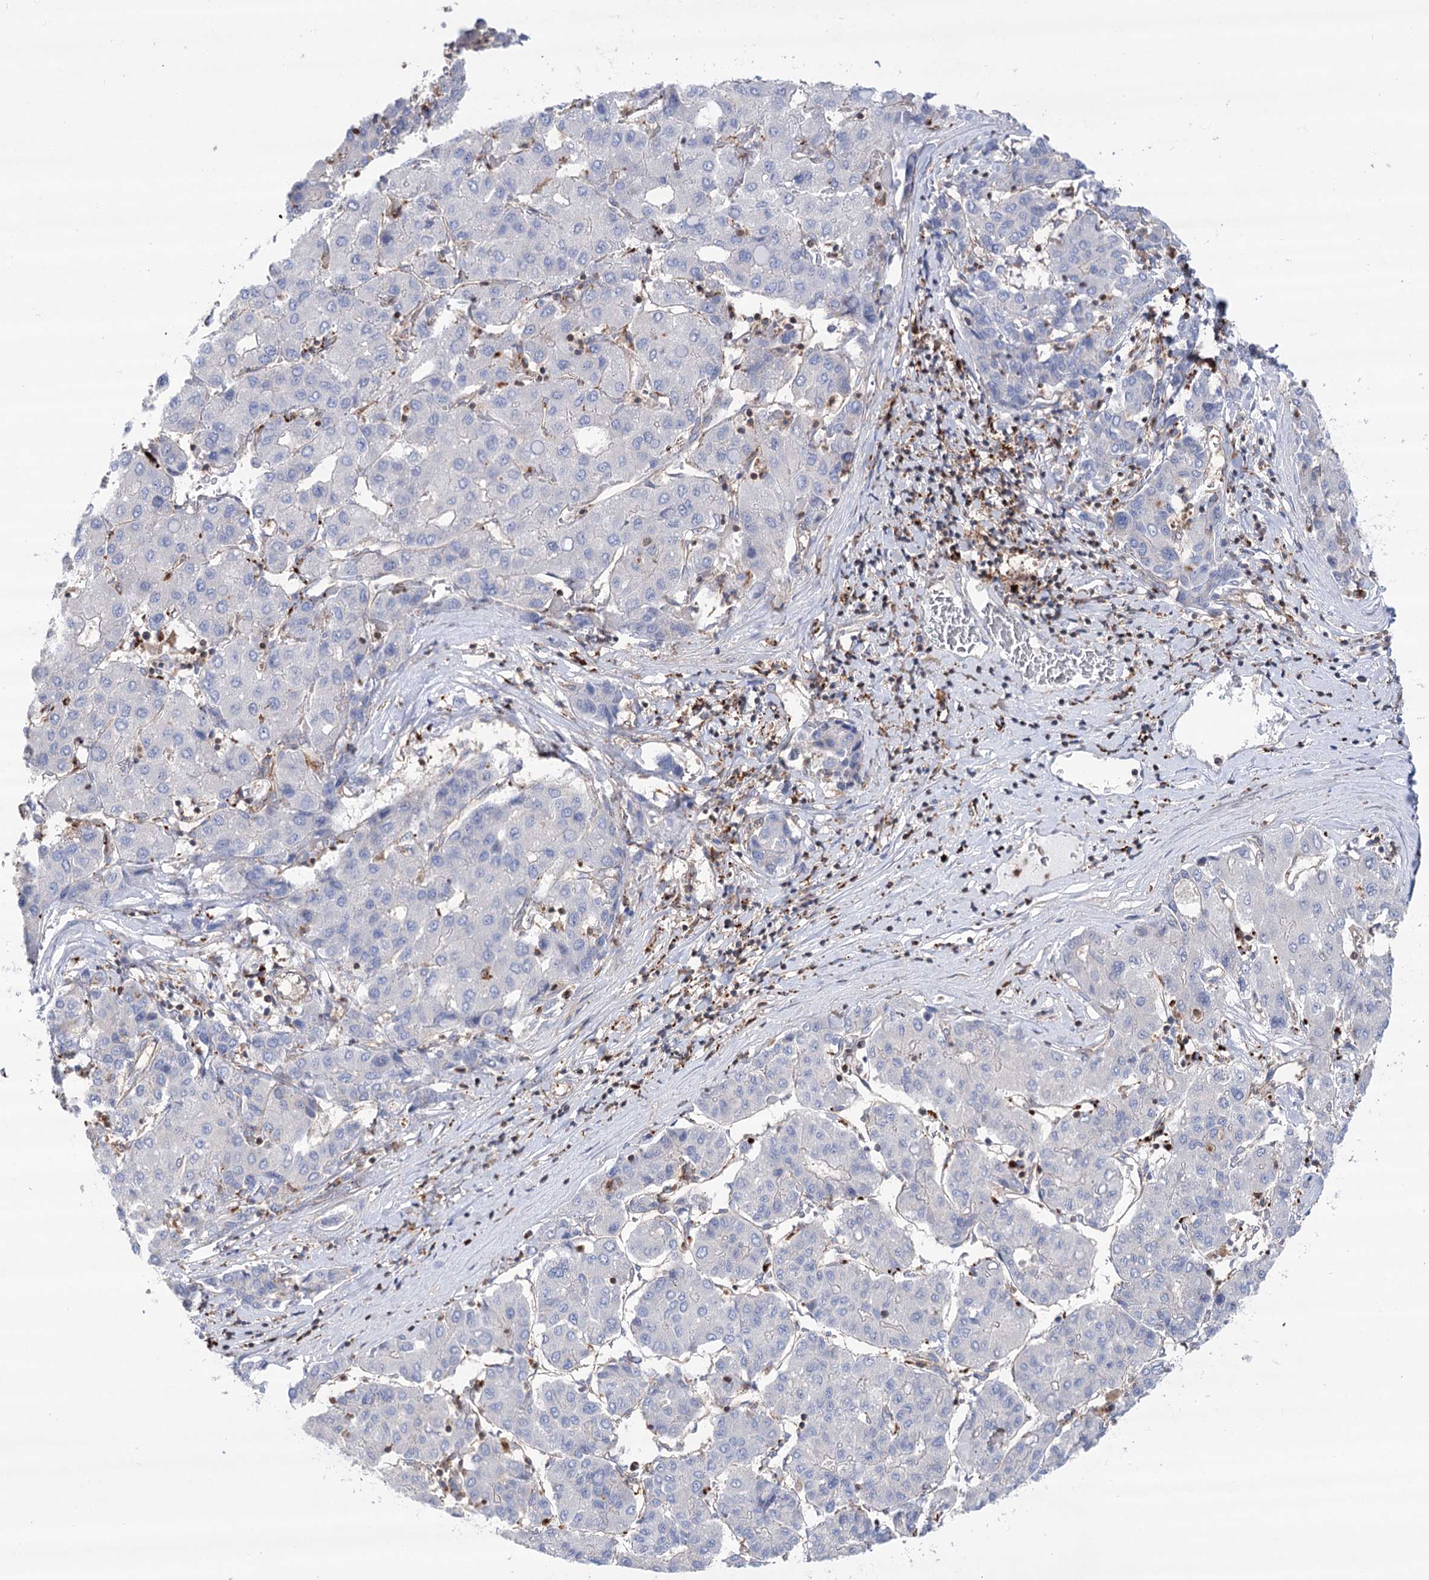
{"staining": {"intensity": "negative", "quantity": "none", "location": "none"}, "tissue": "liver cancer", "cell_type": "Tumor cells", "image_type": "cancer", "snomed": [{"axis": "morphology", "description": "Carcinoma, Hepatocellular, NOS"}, {"axis": "topography", "description": "Liver"}], "caption": "Immunohistochemical staining of human hepatocellular carcinoma (liver) exhibits no significant positivity in tumor cells.", "gene": "VPS37B", "patient": {"sex": "male", "age": 65}}